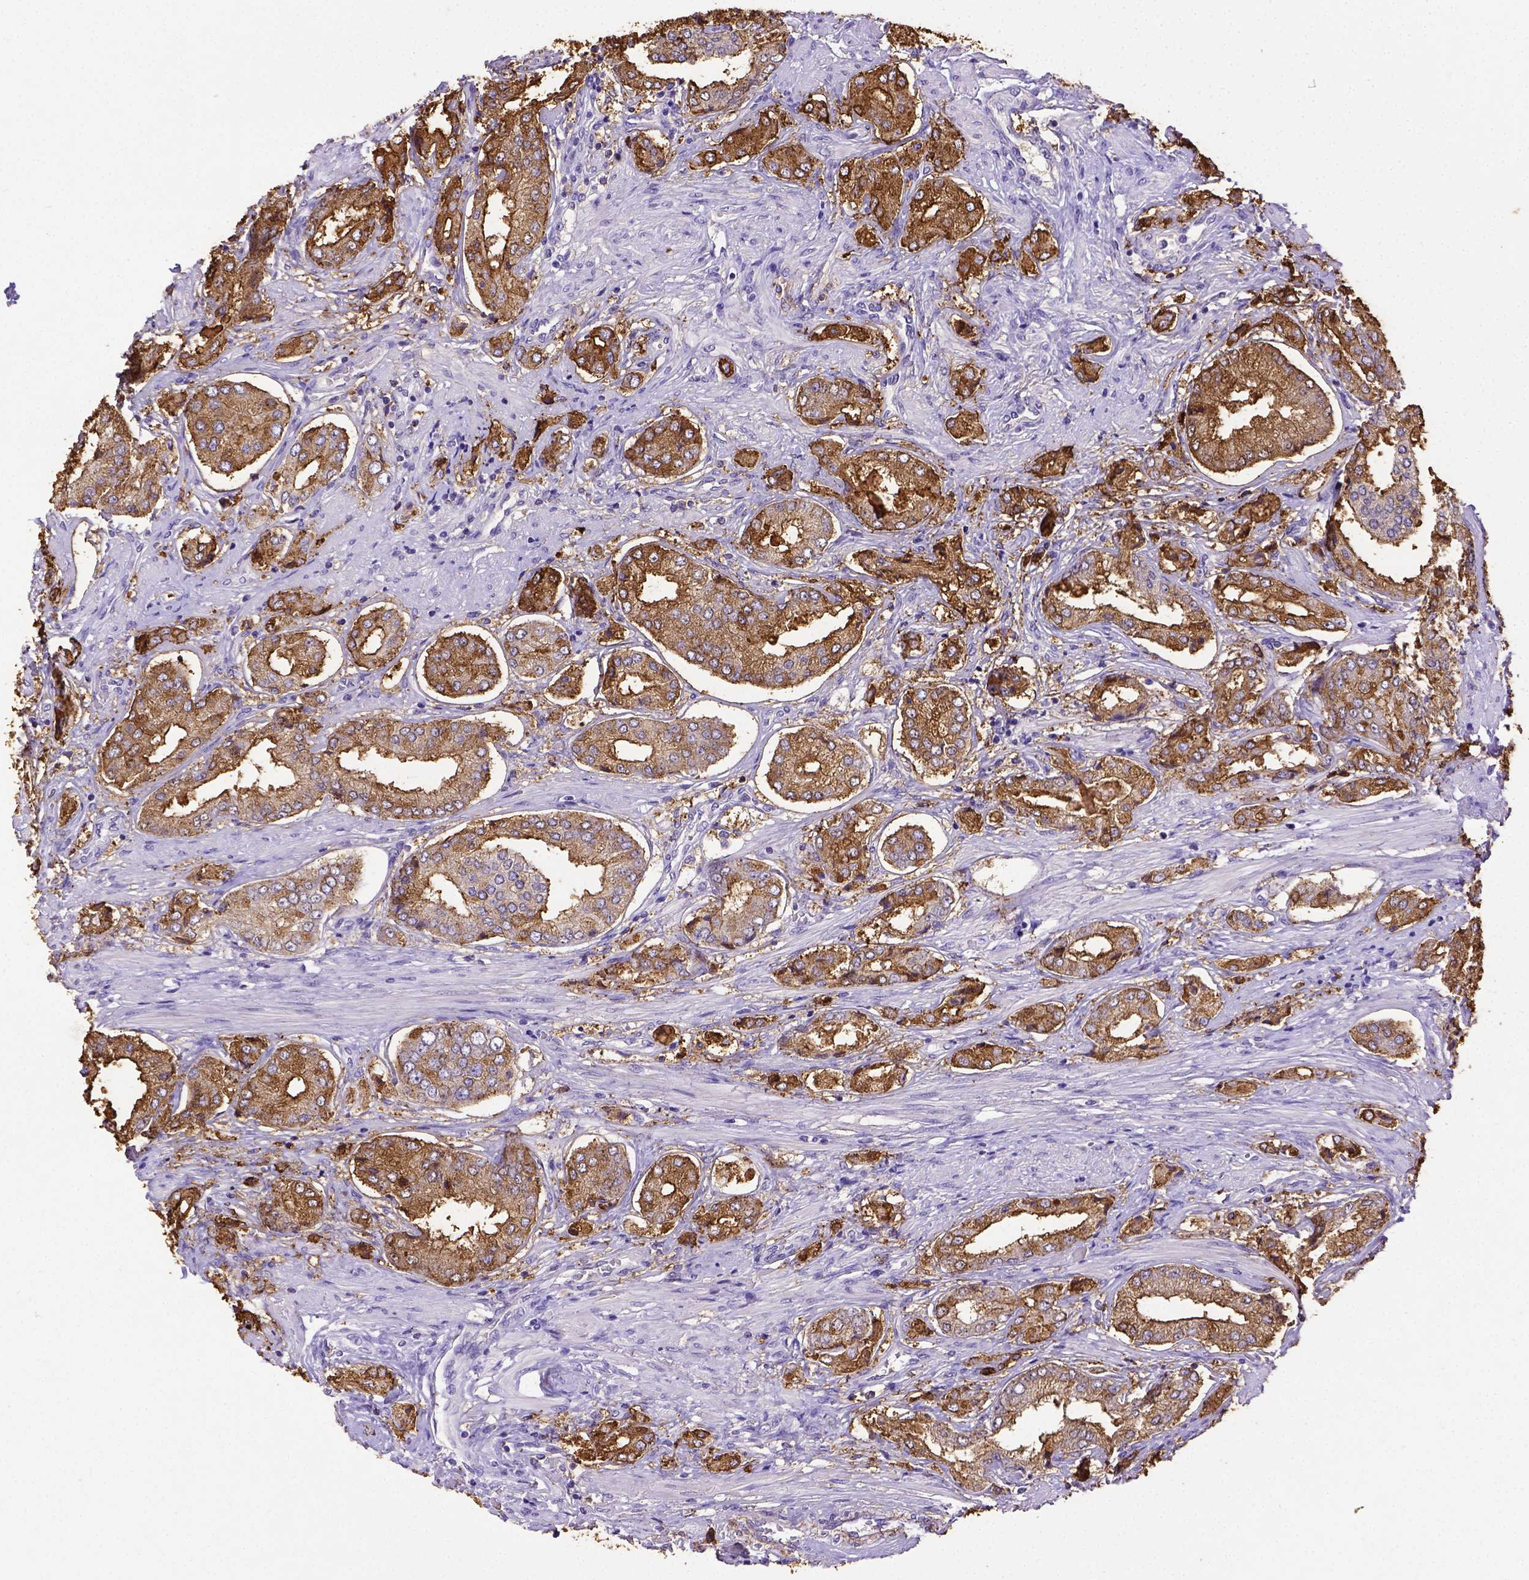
{"staining": {"intensity": "moderate", "quantity": ">75%", "location": "cytoplasmic/membranous"}, "tissue": "prostate cancer", "cell_type": "Tumor cells", "image_type": "cancer", "snomed": [{"axis": "morphology", "description": "Adenocarcinoma, NOS"}, {"axis": "topography", "description": "Prostate"}], "caption": "Protein expression analysis of adenocarcinoma (prostate) displays moderate cytoplasmic/membranous expression in approximately >75% of tumor cells. Nuclei are stained in blue.", "gene": "B3GAT1", "patient": {"sex": "male", "age": 63}}